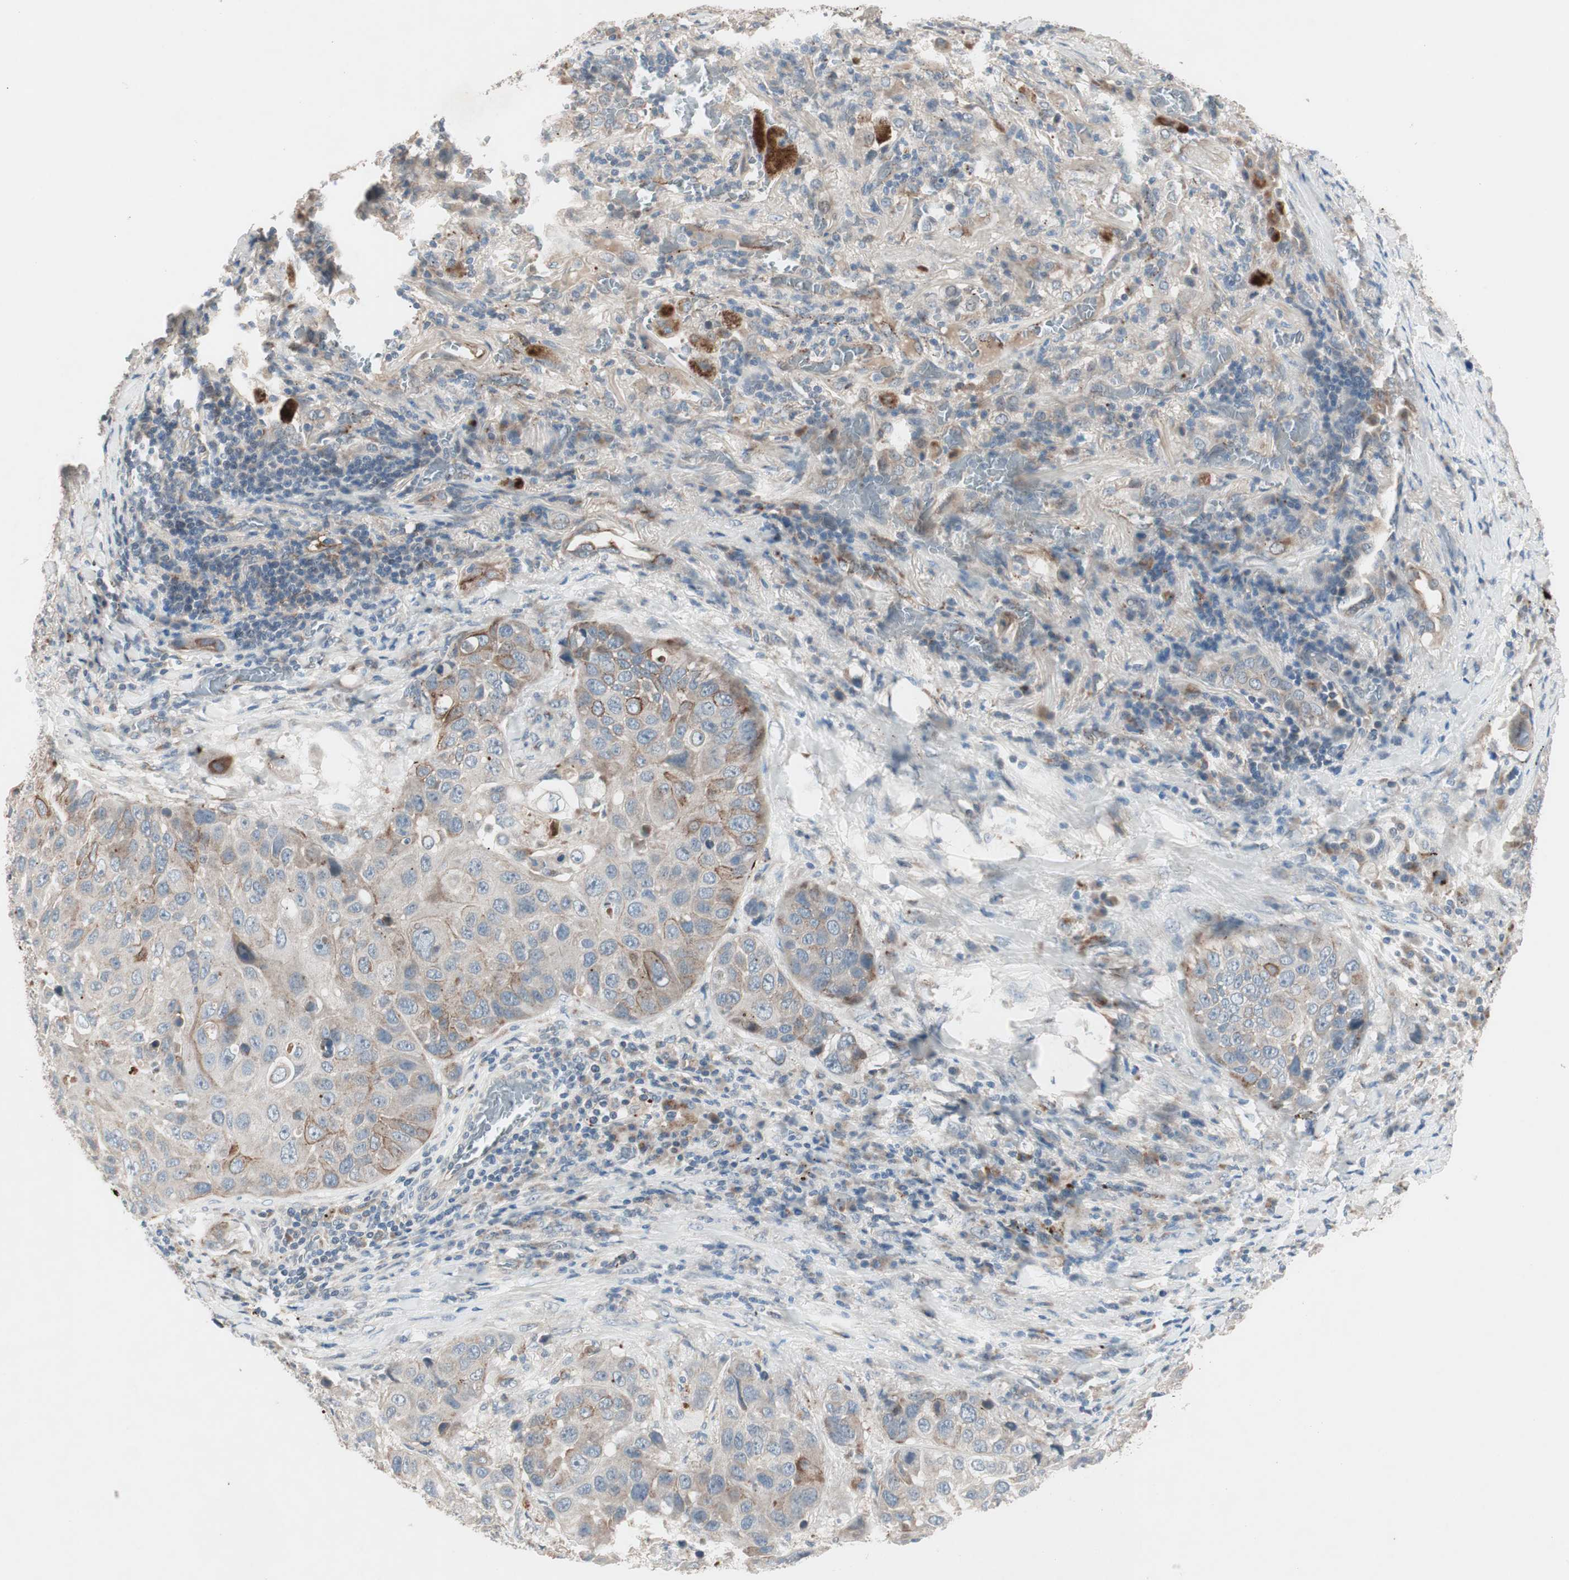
{"staining": {"intensity": "weak", "quantity": "25%-75%", "location": "cytoplasmic/membranous"}, "tissue": "lung cancer", "cell_type": "Tumor cells", "image_type": "cancer", "snomed": [{"axis": "morphology", "description": "Squamous cell carcinoma, NOS"}, {"axis": "topography", "description": "Lung"}], "caption": "This photomicrograph reveals immunohistochemistry (IHC) staining of human lung cancer, with low weak cytoplasmic/membranous expression in approximately 25%-75% of tumor cells.", "gene": "FGFR4", "patient": {"sex": "male", "age": 57}}